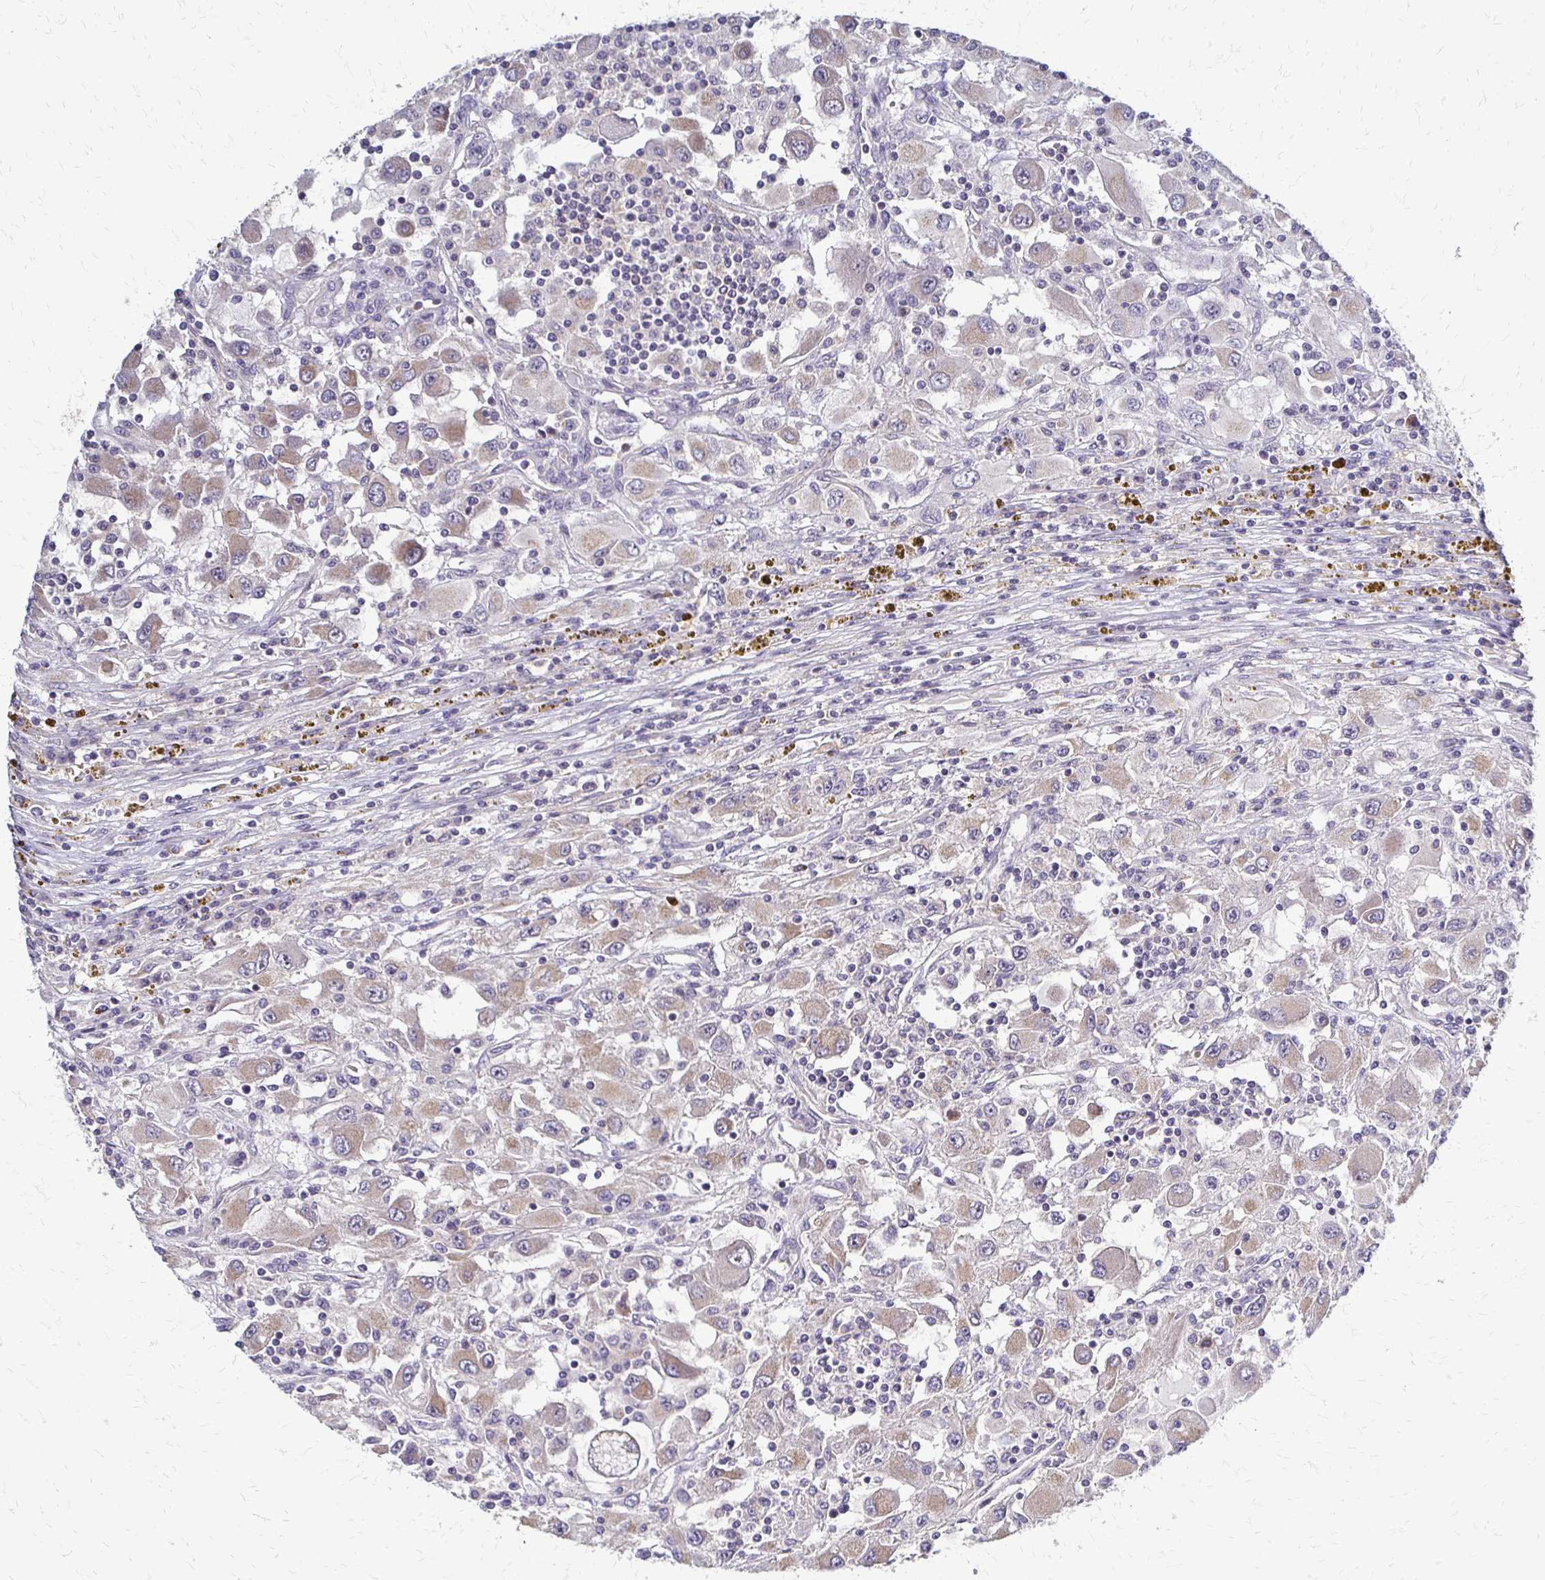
{"staining": {"intensity": "weak", "quantity": ">75%", "location": "cytoplasmic/membranous"}, "tissue": "renal cancer", "cell_type": "Tumor cells", "image_type": "cancer", "snomed": [{"axis": "morphology", "description": "Adenocarcinoma, NOS"}, {"axis": "topography", "description": "Kidney"}], "caption": "Protein expression analysis of human renal cancer reveals weak cytoplasmic/membranous expression in about >75% of tumor cells.", "gene": "SLC9A9", "patient": {"sex": "female", "age": 67}}